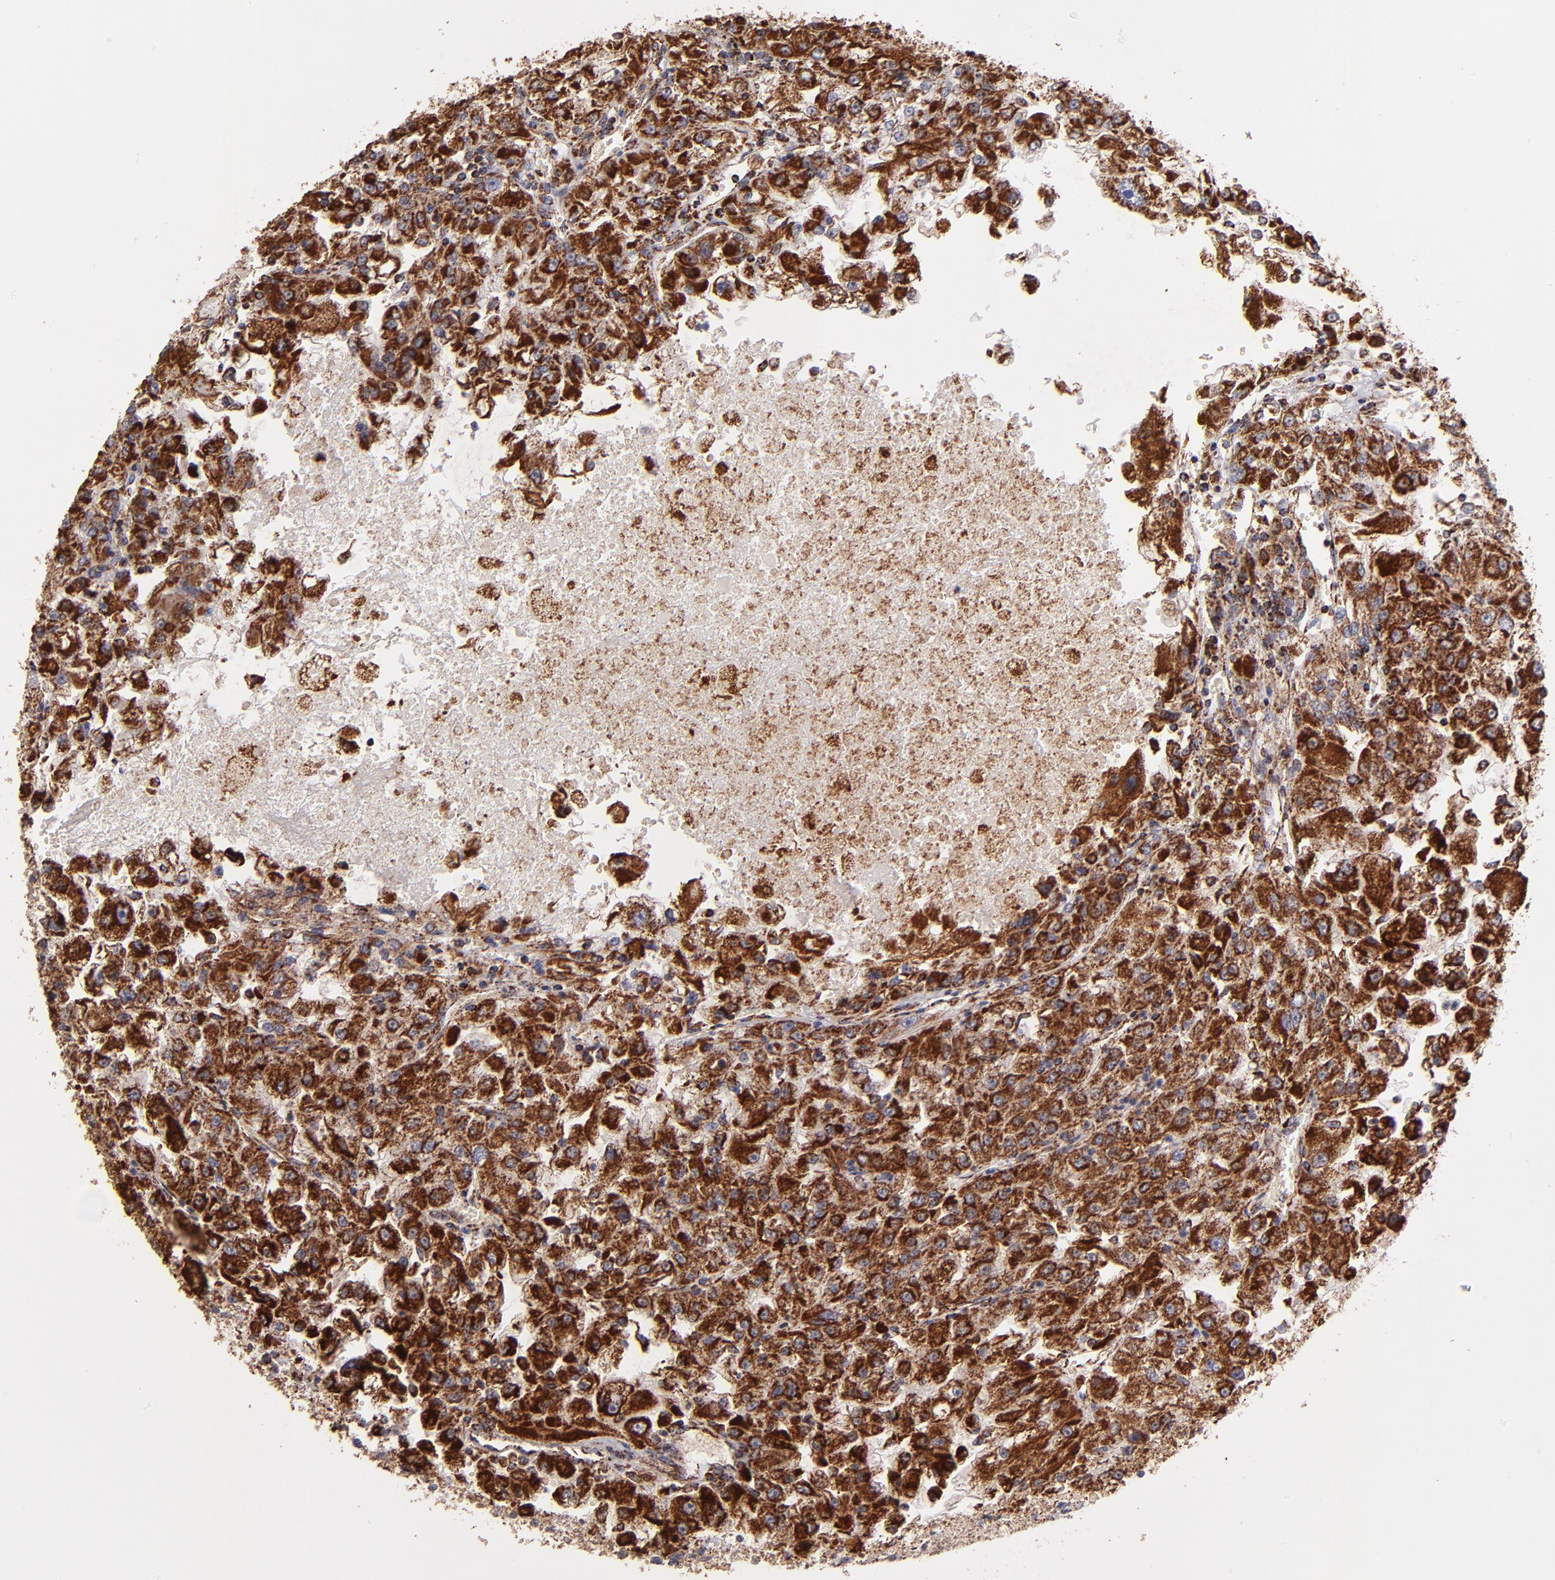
{"staining": {"intensity": "moderate", "quantity": ">75%", "location": "cytoplasmic/membranous"}, "tissue": "renal cancer", "cell_type": "Tumor cells", "image_type": "cancer", "snomed": [{"axis": "morphology", "description": "Adenocarcinoma, NOS"}, {"axis": "topography", "description": "Kidney"}], "caption": "Immunohistochemical staining of human renal cancer displays medium levels of moderate cytoplasmic/membranous protein positivity in about >75% of tumor cells.", "gene": "DLST", "patient": {"sex": "female", "age": 83}}